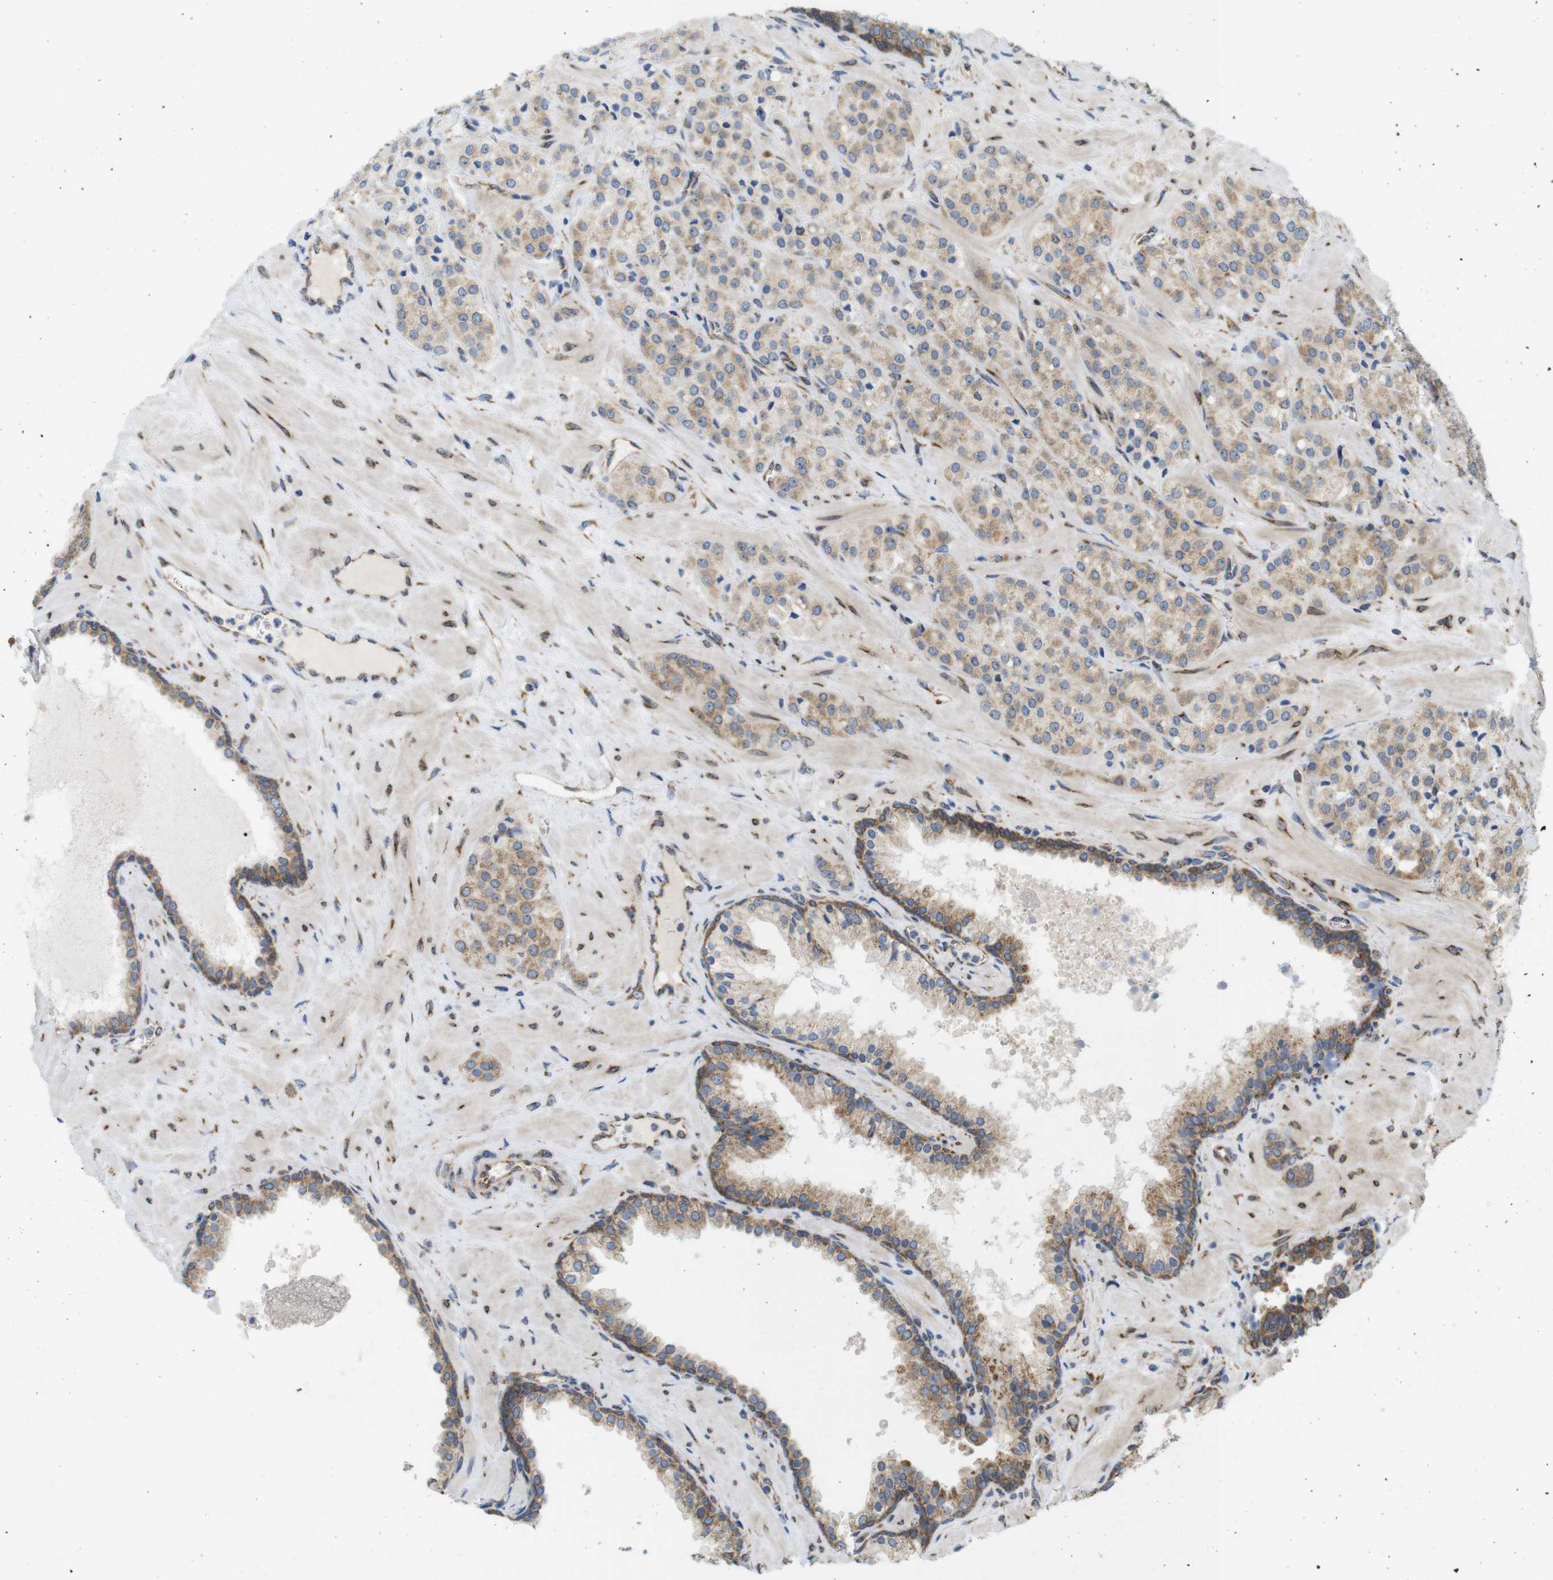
{"staining": {"intensity": "moderate", "quantity": ">75%", "location": "cytoplasmic/membranous"}, "tissue": "prostate cancer", "cell_type": "Tumor cells", "image_type": "cancer", "snomed": [{"axis": "morphology", "description": "Adenocarcinoma, High grade"}, {"axis": "topography", "description": "Prostate"}], "caption": "High-power microscopy captured an immunohistochemistry (IHC) image of prostate cancer (high-grade adenocarcinoma), revealing moderate cytoplasmic/membranous staining in about >75% of tumor cells.", "gene": "PCNX2", "patient": {"sex": "male", "age": 64}}